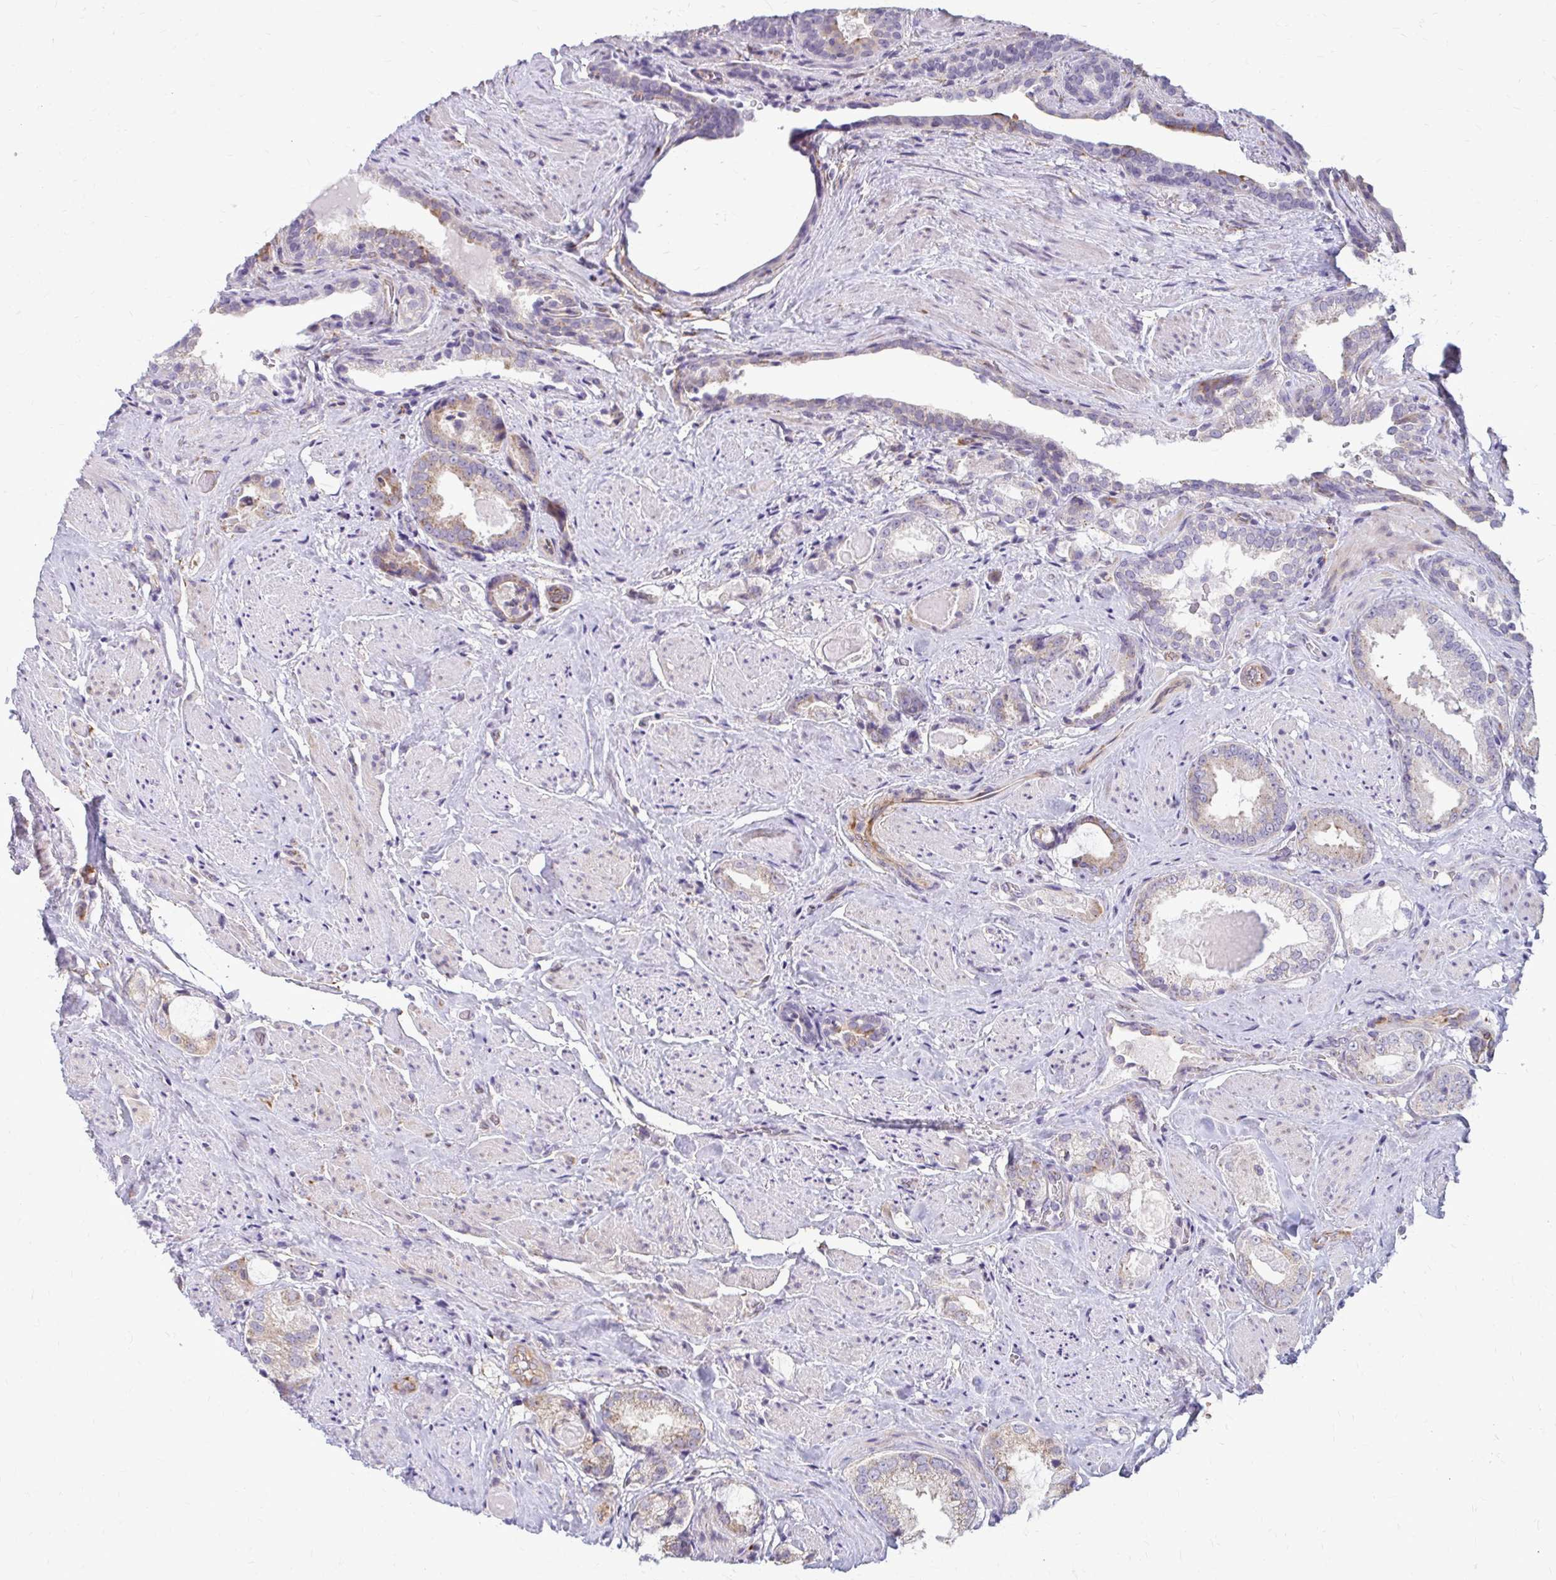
{"staining": {"intensity": "moderate", "quantity": "<25%", "location": "cytoplasmic/membranous"}, "tissue": "prostate cancer", "cell_type": "Tumor cells", "image_type": "cancer", "snomed": [{"axis": "morphology", "description": "Adenocarcinoma, High grade"}, {"axis": "topography", "description": "Prostate"}], "caption": "Tumor cells demonstrate low levels of moderate cytoplasmic/membranous staining in about <25% of cells in prostate adenocarcinoma (high-grade). (Stains: DAB (3,3'-diaminobenzidine) in brown, nuclei in blue, Microscopy: brightfield microscopy at high magnification).", "gene": "DEPP1", "patient": {"sex": "male", "age": 65}}